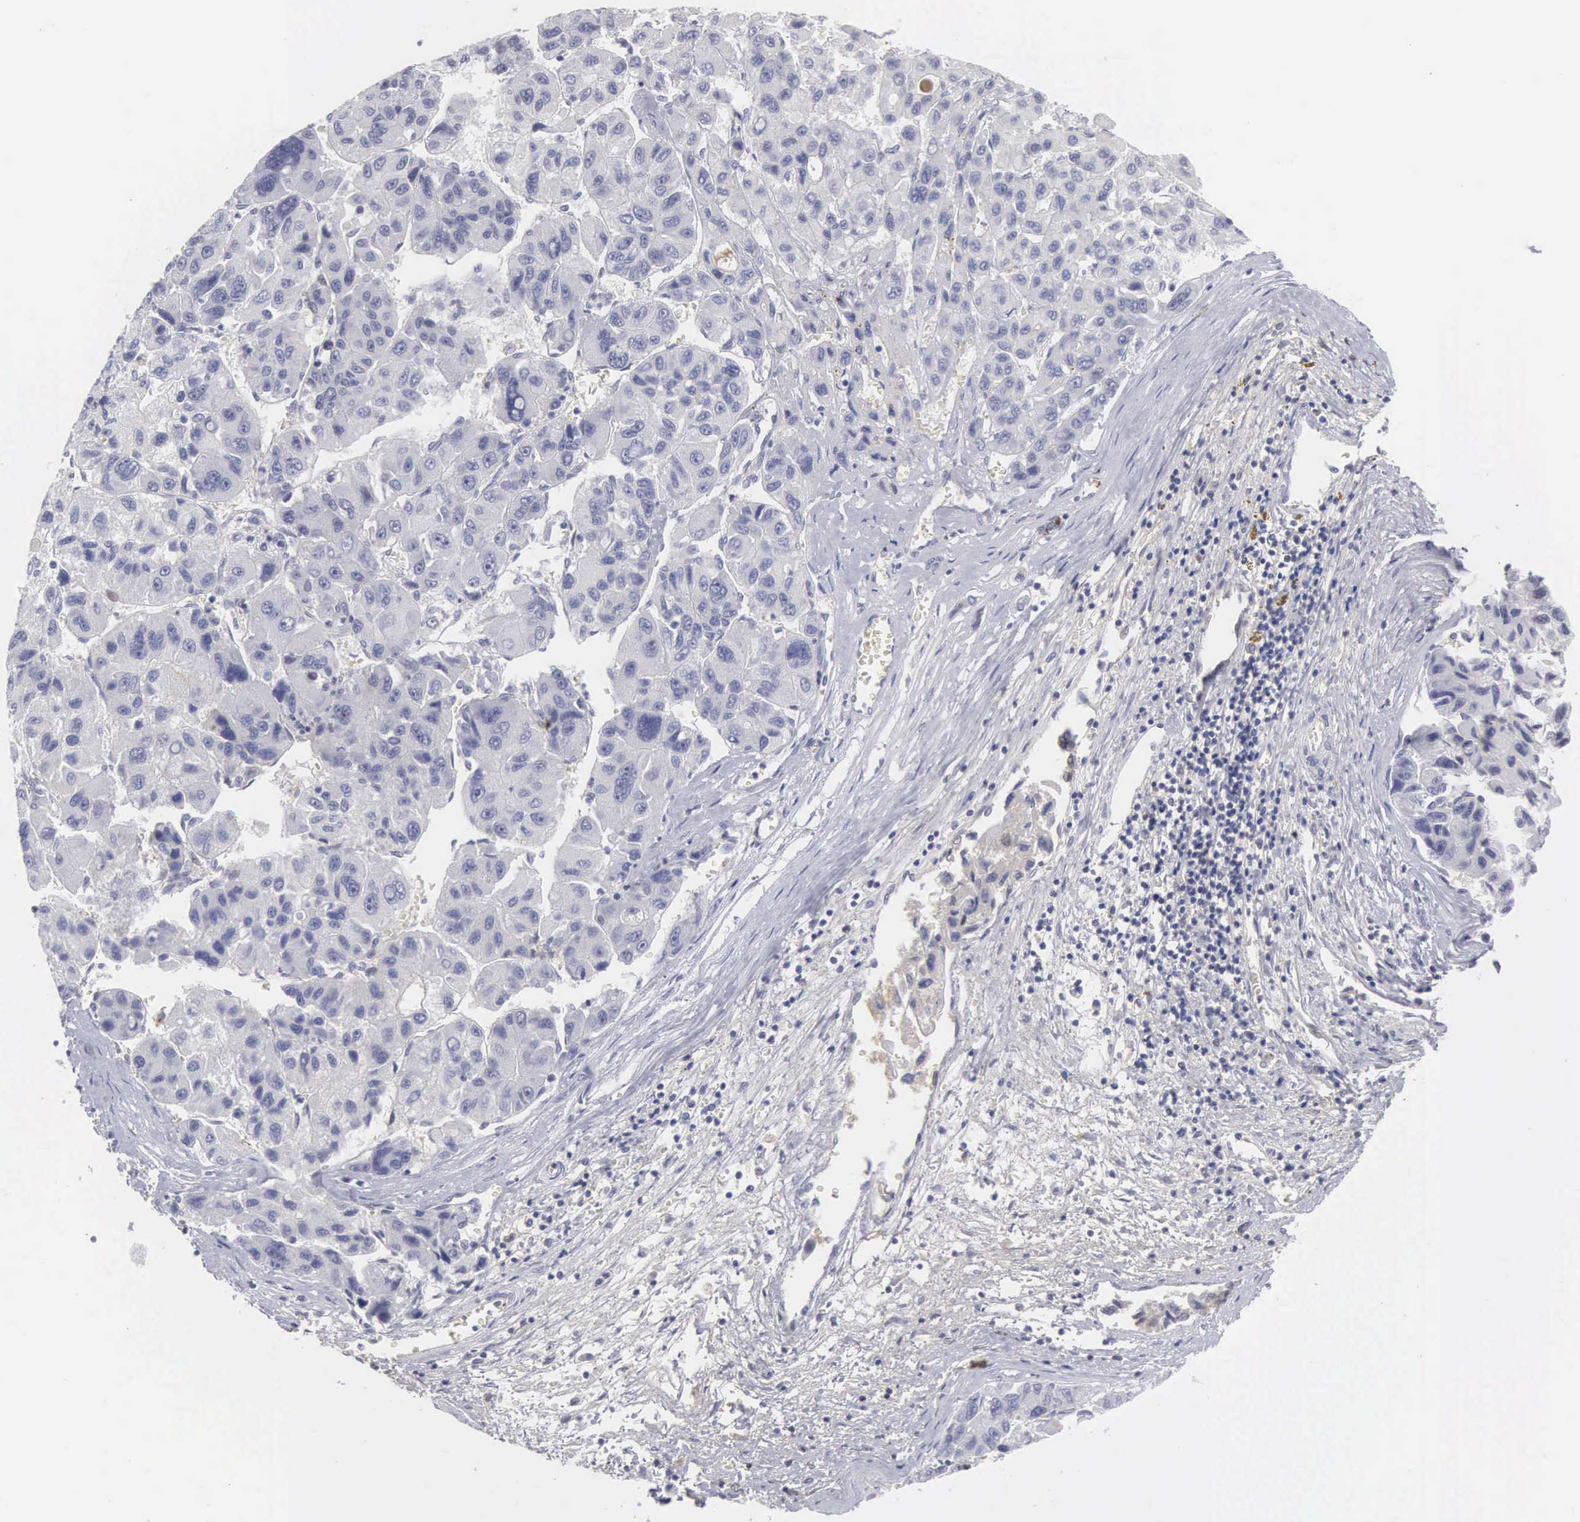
{"staining": {"intensity": "weak", "quantity": "<25%", "location": "cytoplasmic/membranous"}, "tissue": "liver cancer", "cell_type": "Tumor cells", "image_type": "cancer", "snomed": [{"axis": "morphology", "description": "Carcinoma, Hepatocellular, NOS"}, {"axis": "topography", "description": "Liver"}], "caption": "This is an IHC histopathology image of human liver cancer. There is no positivity in tumor cells.", "gene": "RBPJ", "patient": {"sex": "male", "age": 64}}